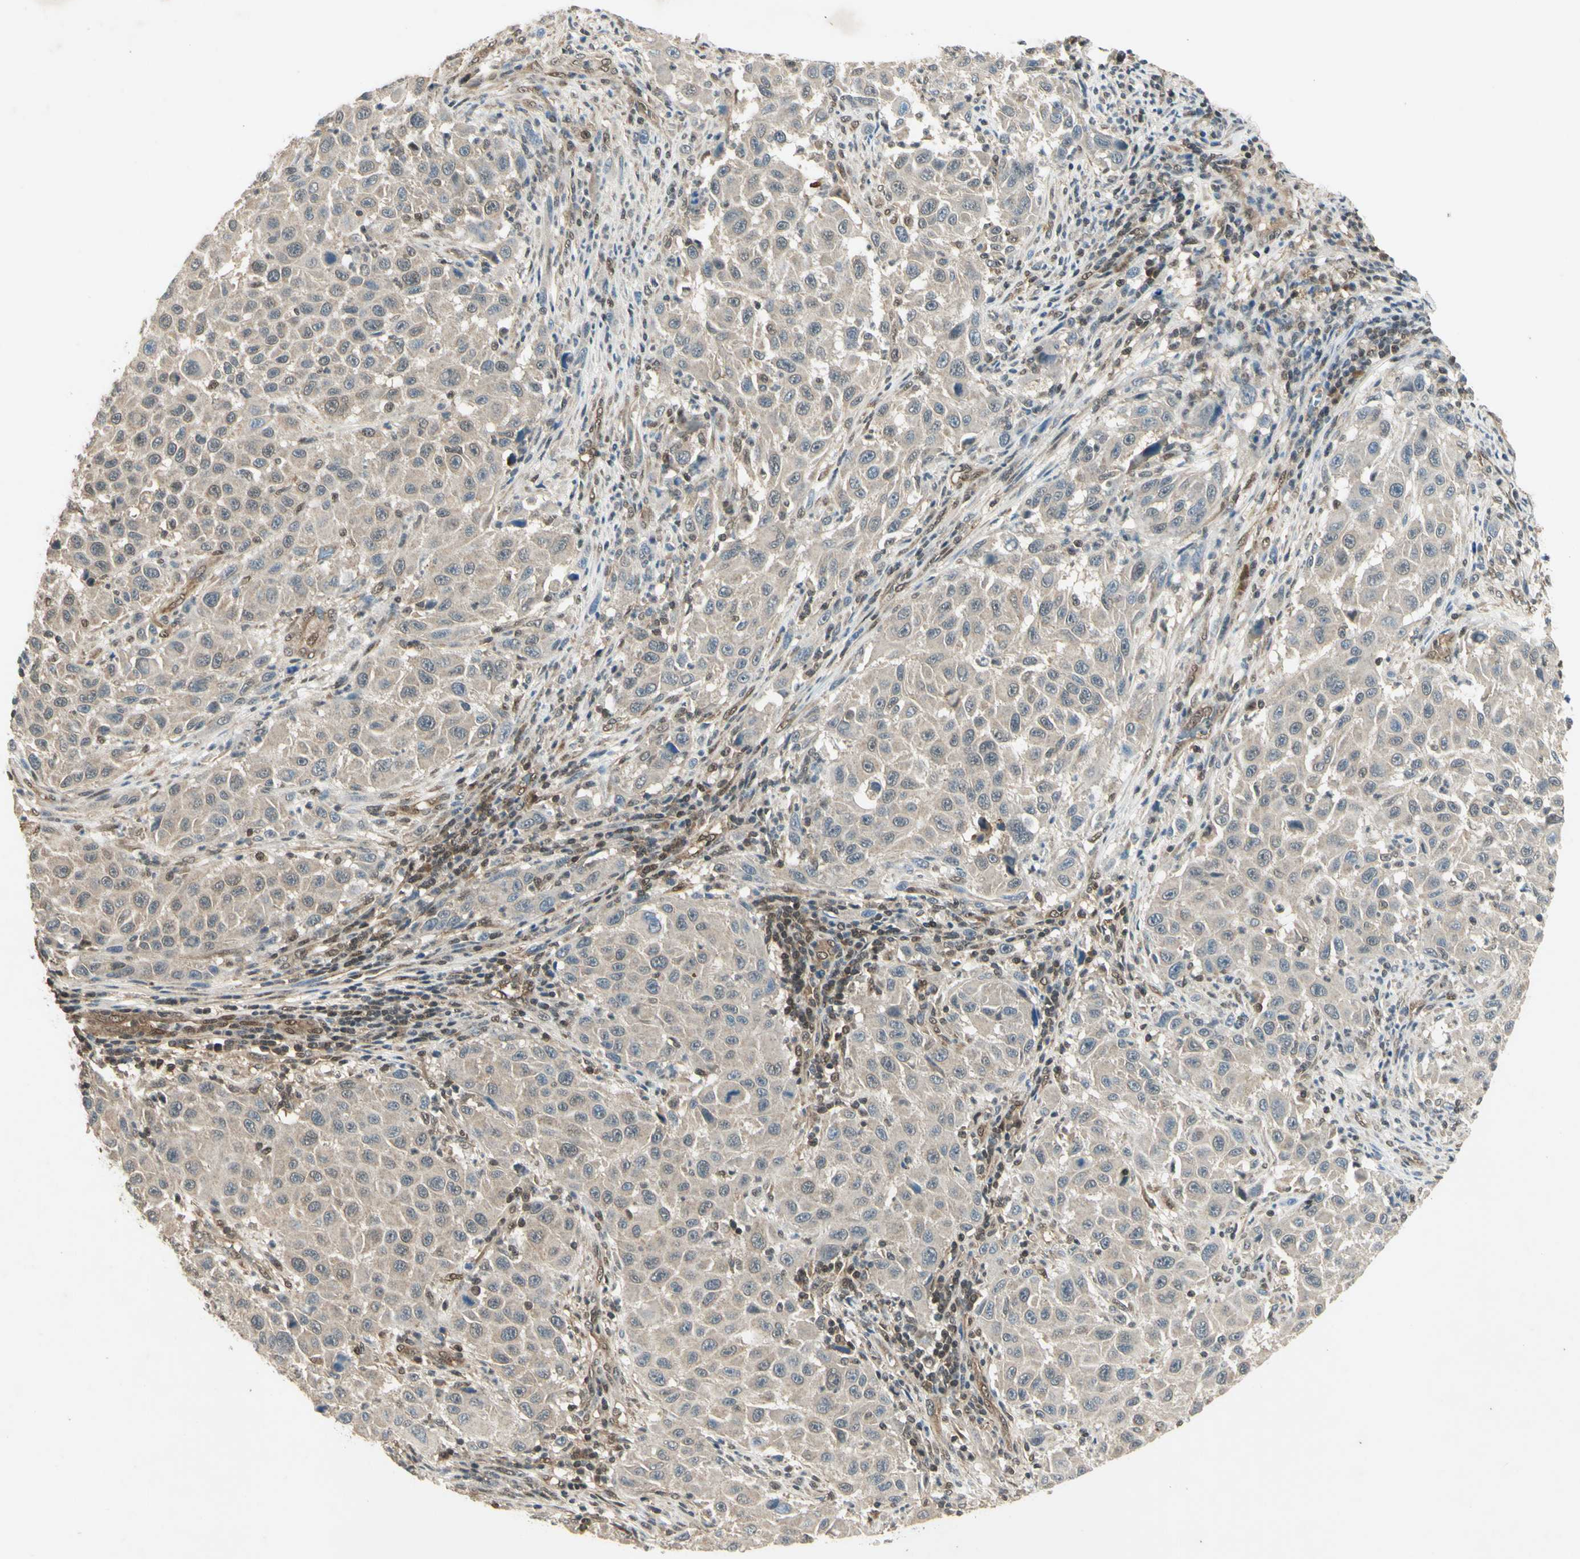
{"staining": {"intensity": "weak", "quantity": ">75%", "location": "cytoplasmic/membranous"}, "tissue": "melanoma", "cell_type": "Tumor cells", "image_type": "cancer", "snomed": [{"axis": "morphology", "description": "Malignant melanoma, Metastatic site"}, {"axis": "topography", "description": "Lymph node"}], "caption": "Protein analysis of melanoma tissue shows weak cytoplasmic/membranous staining in about >75% of tumor cells. The staining was performed using DAB to visualize the protein expression in brown, while the nuclei were stained in blue with hematoxylin (Magnification: 20x).", "gene": "PSMD5", "patient": {"sex": "male", "age": 61}}